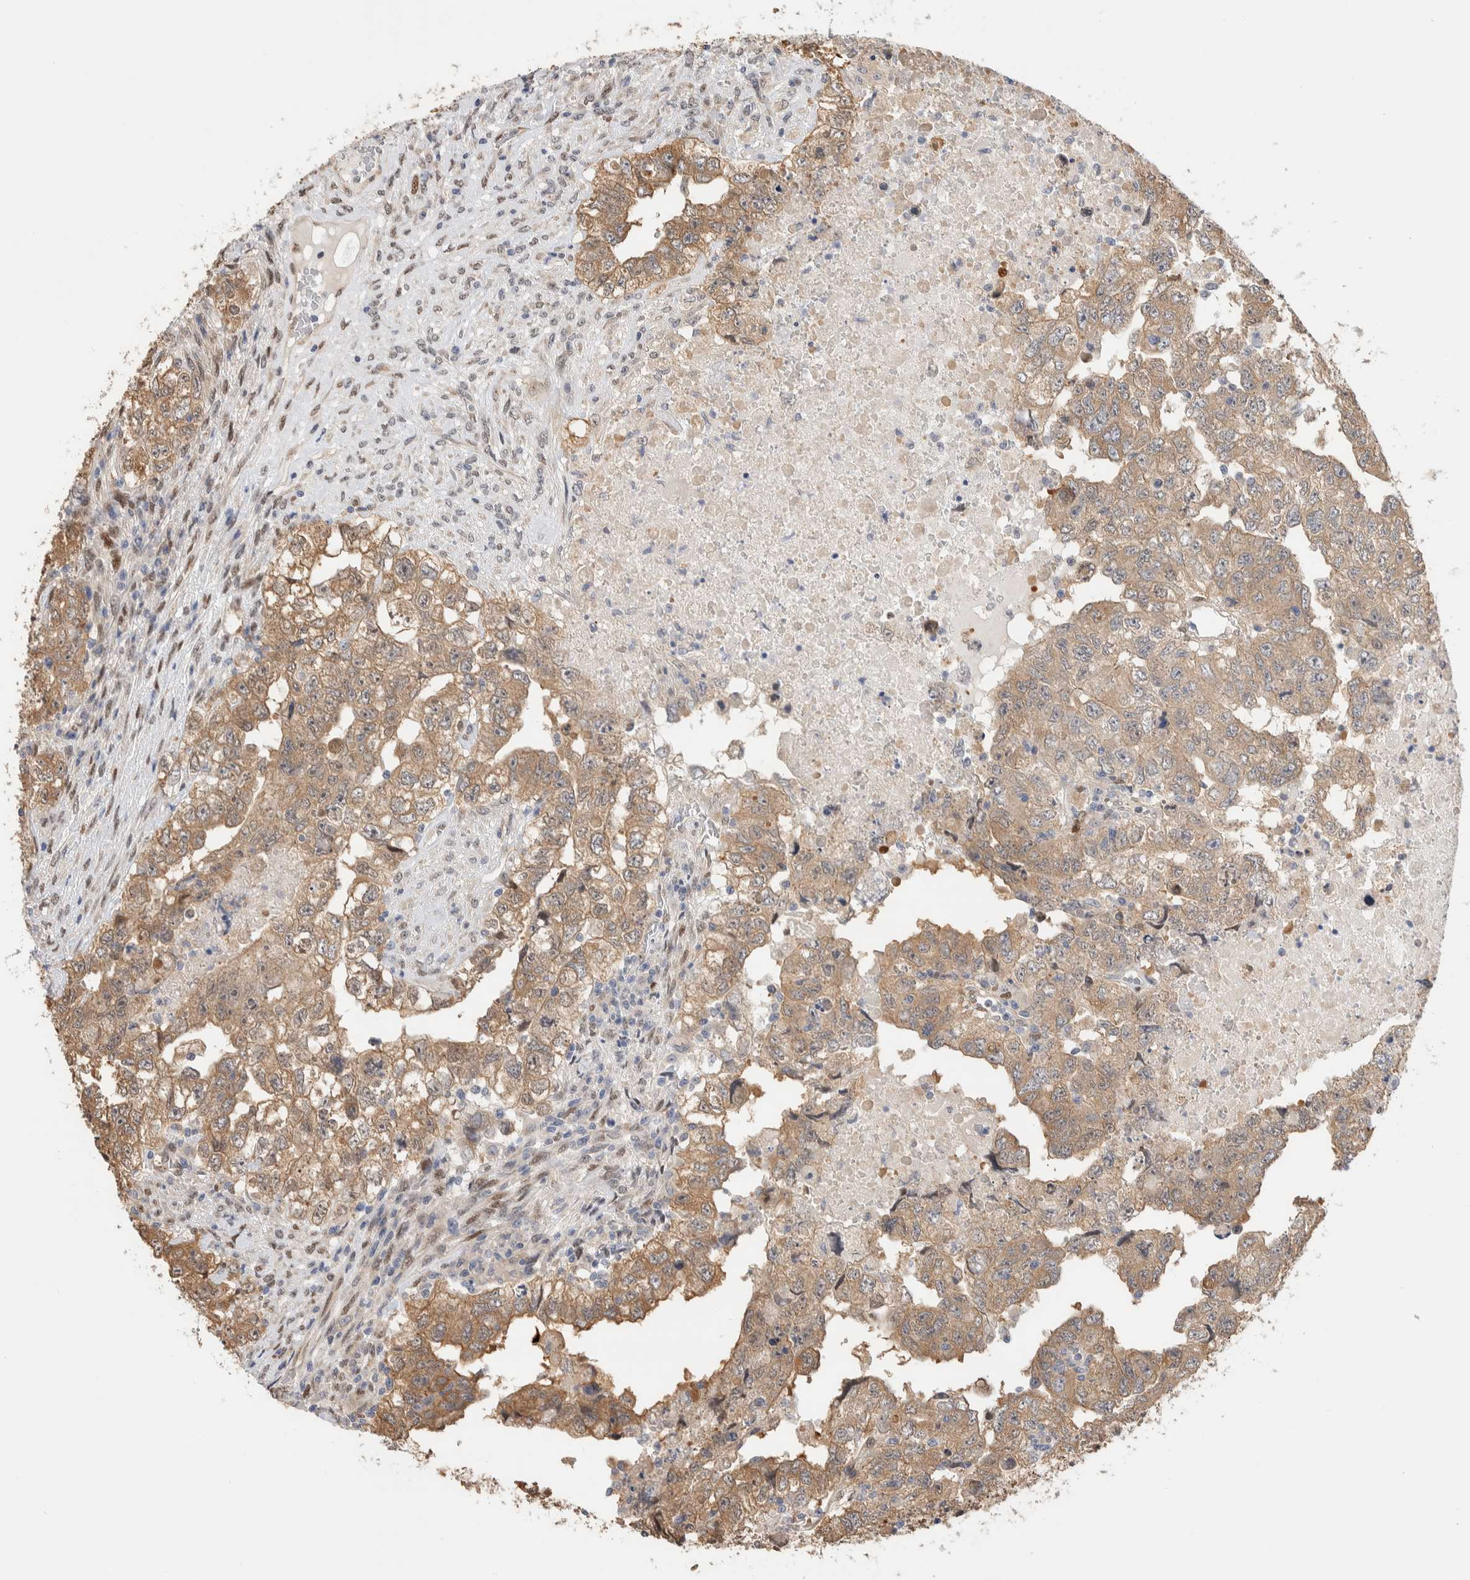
{"staining": {"intensity": "moderate", "quantity": ">75%", "location": "cytoplasmic/membranous"}, "tissue": "testis cancer", "cell_type": "Tumor cells", "image_type": "cancer", "snomed": [{"axis": "morphology", "description": "Carcinoma, Embryonal, NOS"}, {"axis": "topography", "description": "Testis"}], "caption": "Protein staining of testis cancer (embryonal carcinoma) tissue shows moderate cytoplasmic/membranous expression in about >75% of tumor cells.", "gene": "NSMAF", "patient": {"sex": "male", "age": 36}}